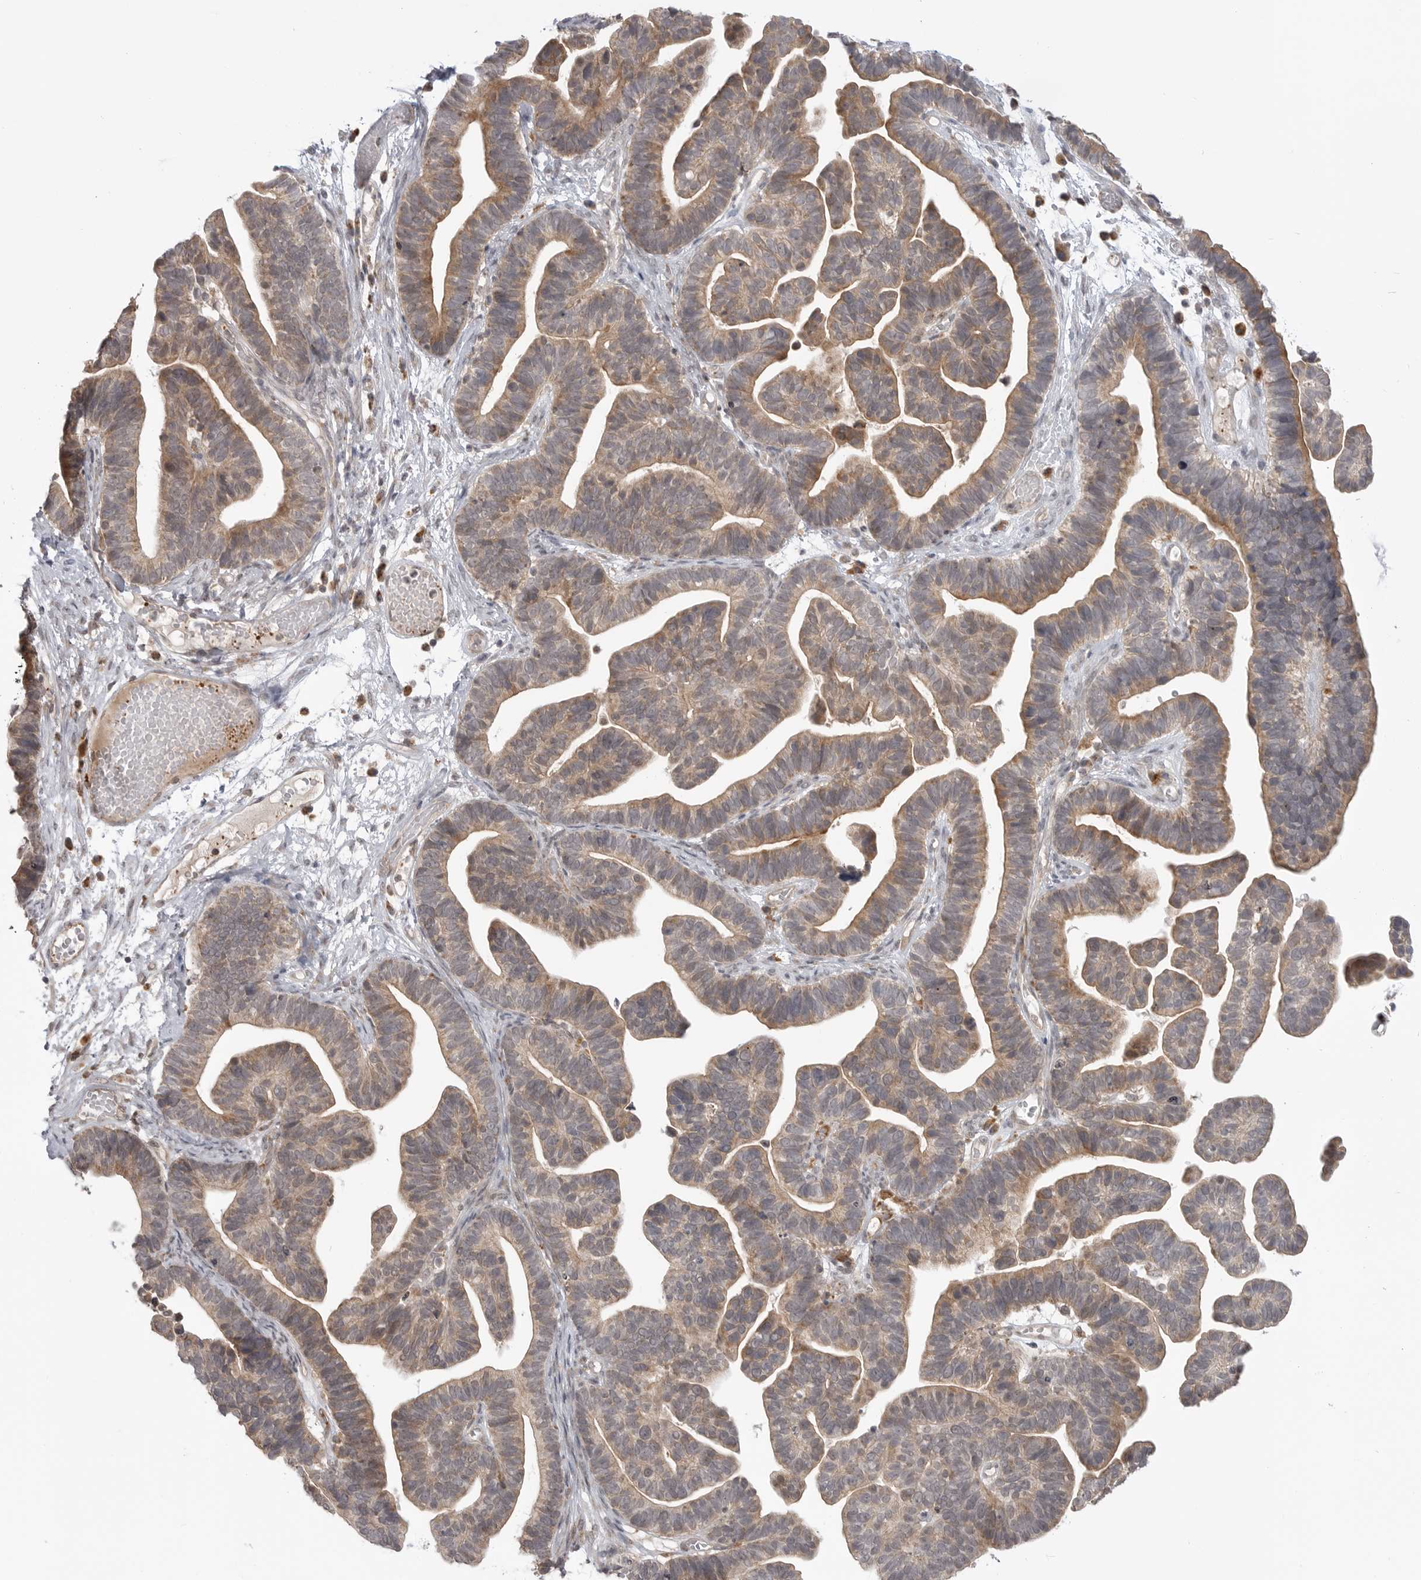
{"staining": {"intensity": "weak", "quantity": ">75%", "location": "cytoplasmic/membranous"}, "tissue": "ovarian cancer", "cell_type": "Tumor cells", "image_type": "cancer", "snomed": [{"axis": "morphology", "description": "Cystadenocarcinoma, serous, NOS"}, {"axis": "topography", "description": "Ovary"}], "caption": "Protein analysis of ovarian cancer (serous cystadenocarcinoma) tissue shows weak cytoplasmic/membranous staining in approximately >75% of tumor cells.", "gene": "KALRN", "patient": {"sex": "female", "age": 56}}